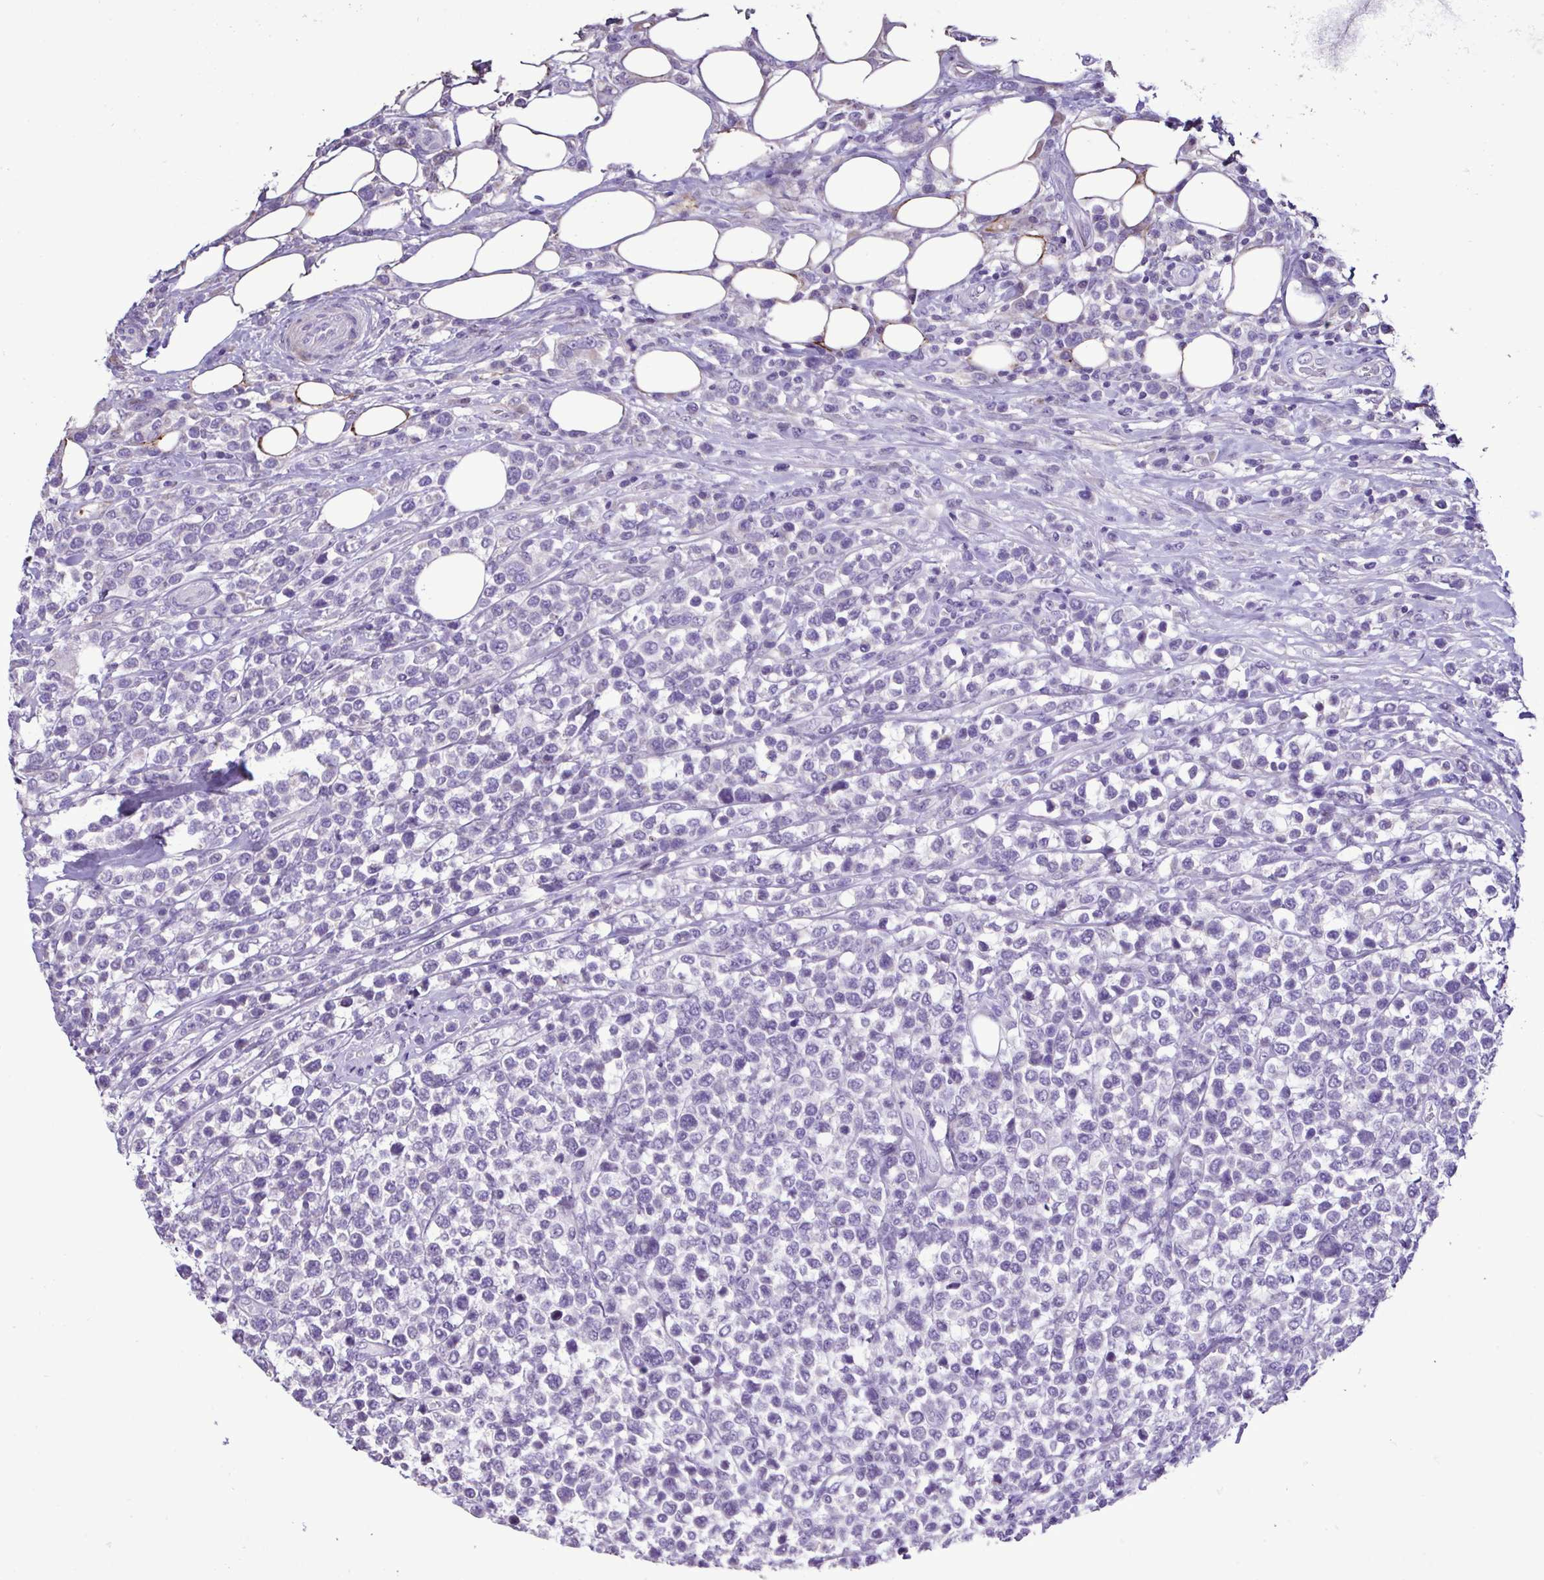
{"staining": {"intensity": "negative", "quantity": "none", "location": "none"}, "tissue": "lymphoma", "cell_type": "Tumor cells", "image_type": "cancer", "snomed": [{"axis": "morphology", "description": "Malignant lymphoma, non-Hodgkin's type, High grade"}, {"axis": "topography", "description": "Soft tissue"}], "caption": "Tumor cells show no significant staining in malignant lymphoma, non-Hodgkin's type (high-grade).", "gene": "PLA2G4E", "patient": {"sex": "female", "age": 56}}